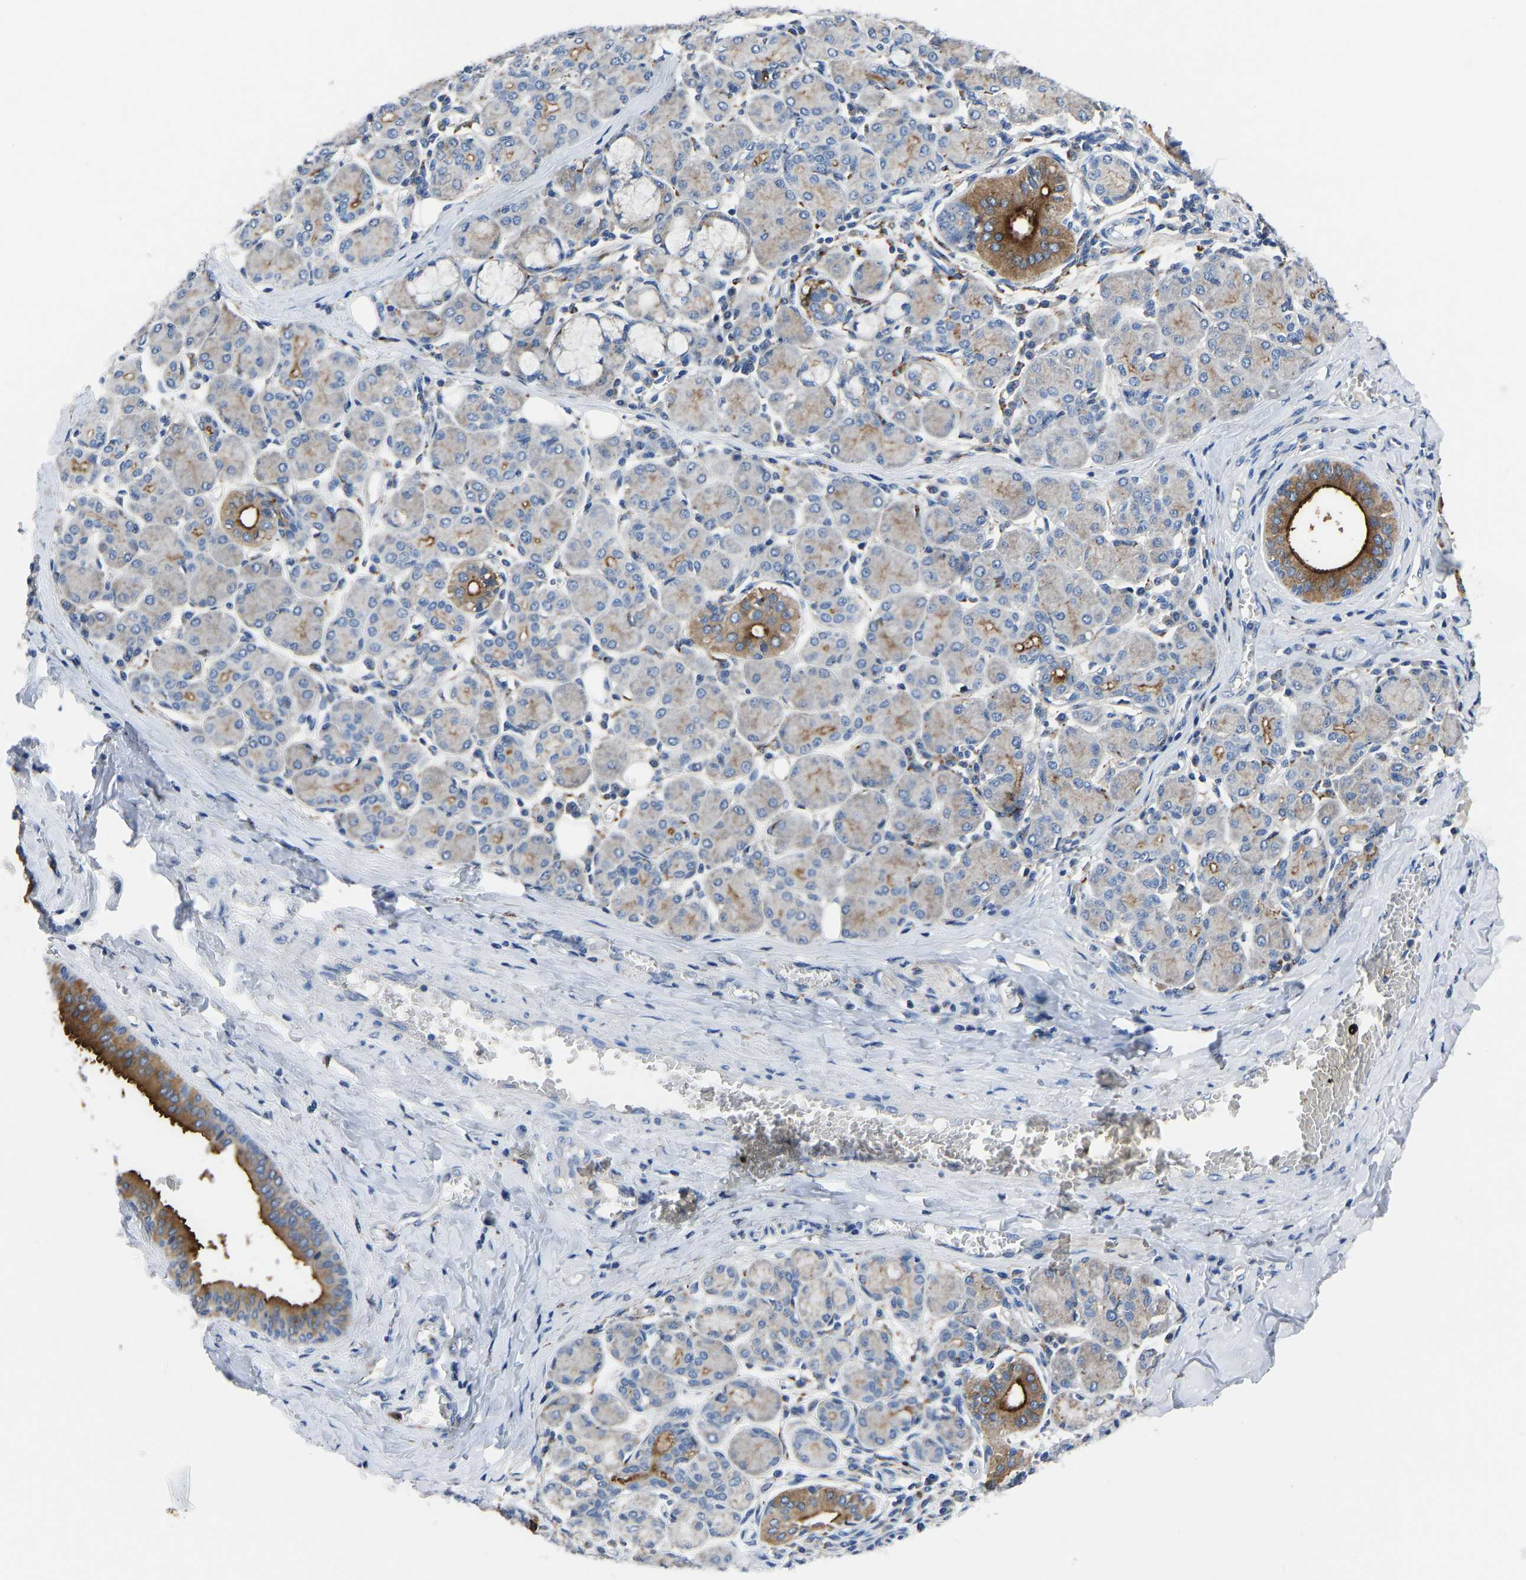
{"staining": {"intensity": "moderate", "quantity": "<25%", "location": "cytoplasmic/membranous"}, "tissue": "salivary gland", "cell_type": "Glandular cells", "image_type": "normal", "snomed": [{"axis": "morphology", "description": "Normal tissue, NOS"}, {"axis": "morphology", "description": "Inflammation, NOS"}, {"axis": "topography", "description": "Lymph node"}, {"axis": "topography", "description": "Salivary gland"}], "caption": "Immunohistochemical staining of unremarkable salivary gland demonstrates moderate cytoplasmic/membranous protein staining in about <25% of glandular cells.", "gene": "ATP6V1E1", "patient": {"sex": "male", "age": 3}}